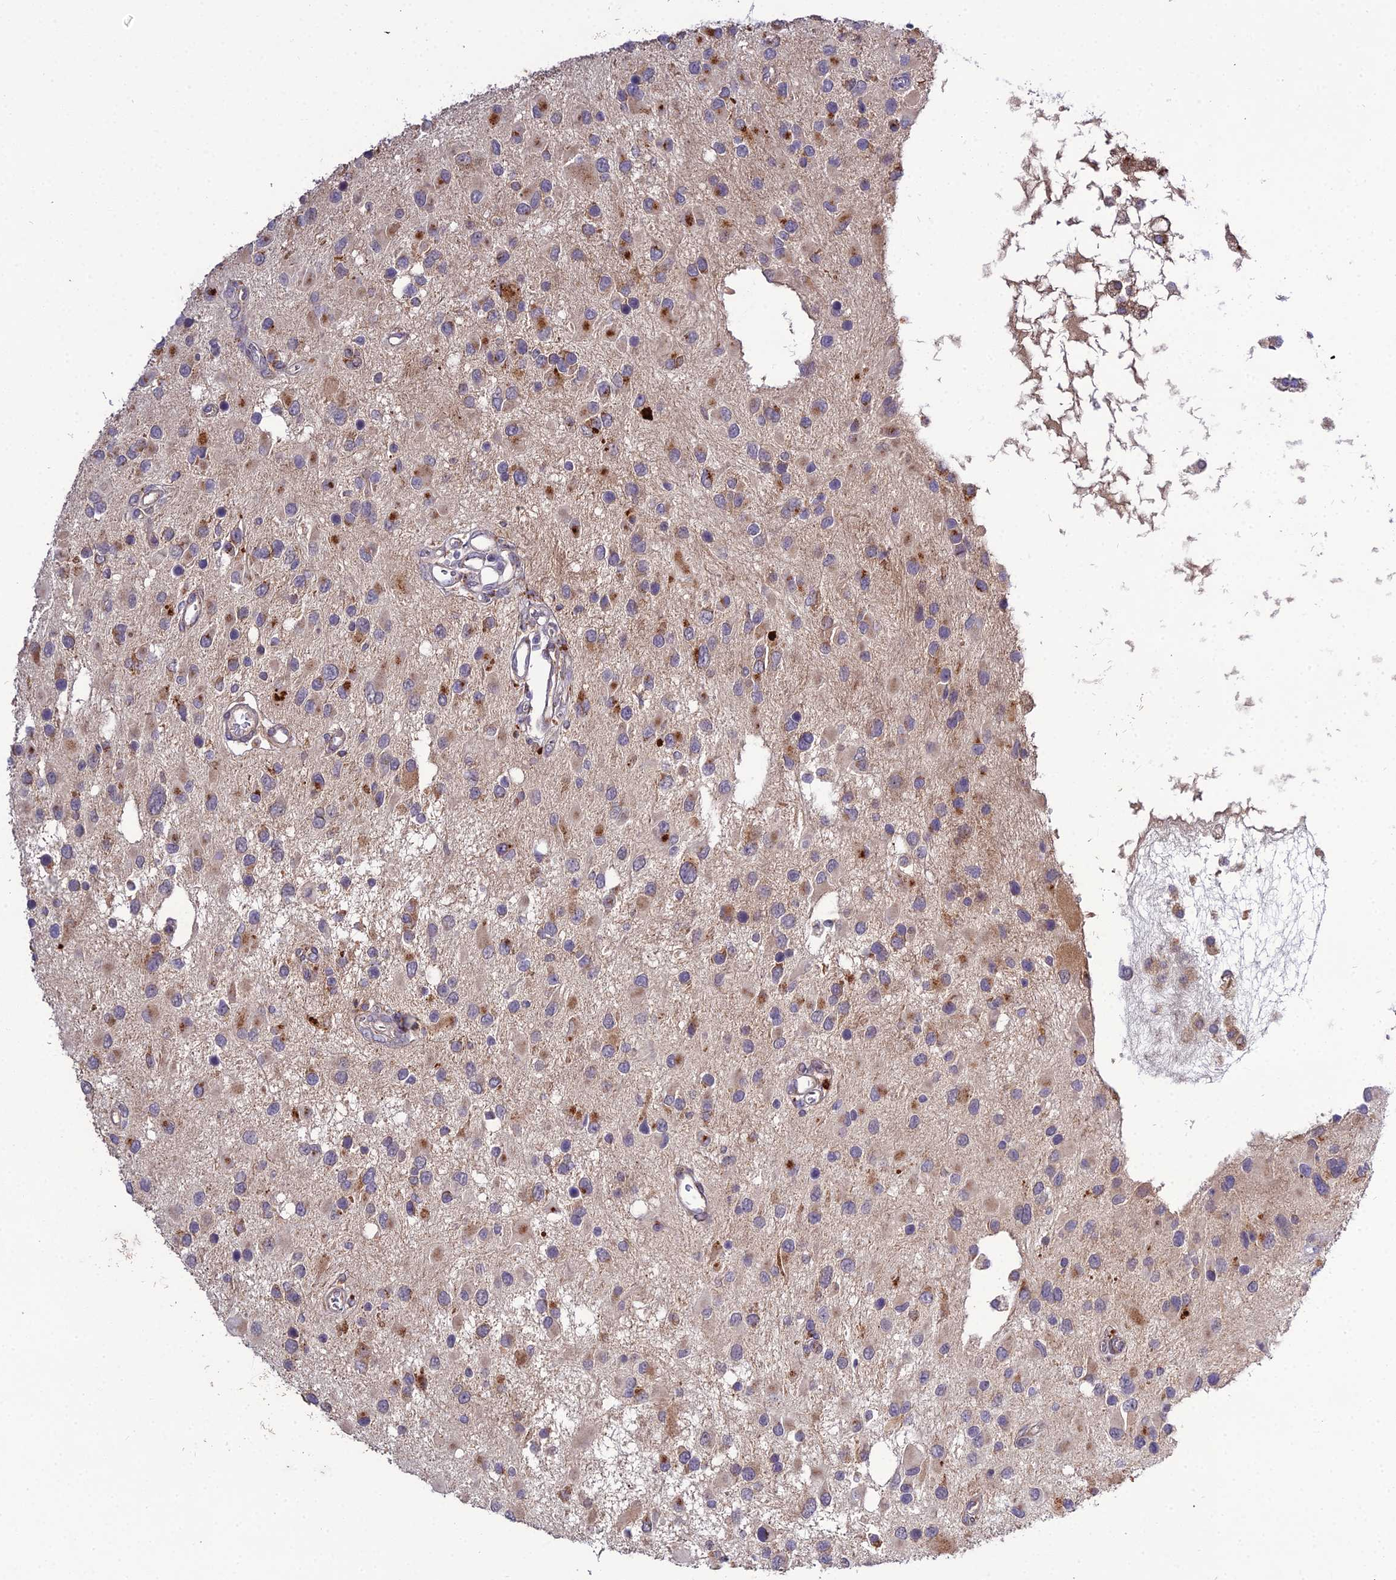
{"staining": {"intensity": "moderate", "quantity": "<25%", "location": "cytoplasmic/membranous"}, "tissue": "glioma", "cell_type": "Tumor cells", "image_type": "cancer", "snomed": [{"axis": "morphology", "description": "Glioma, malignant, High grade"}, {"axis": "topography", "description": "Brain"}], "caption": "IHC of human malignant high-grade glioma displays low levels of moderate cytoplasmic/membranous expression in approximately <25% of tumor cells.", "gene": "EID2", "patient": {"sex": "male", "age": 53}}